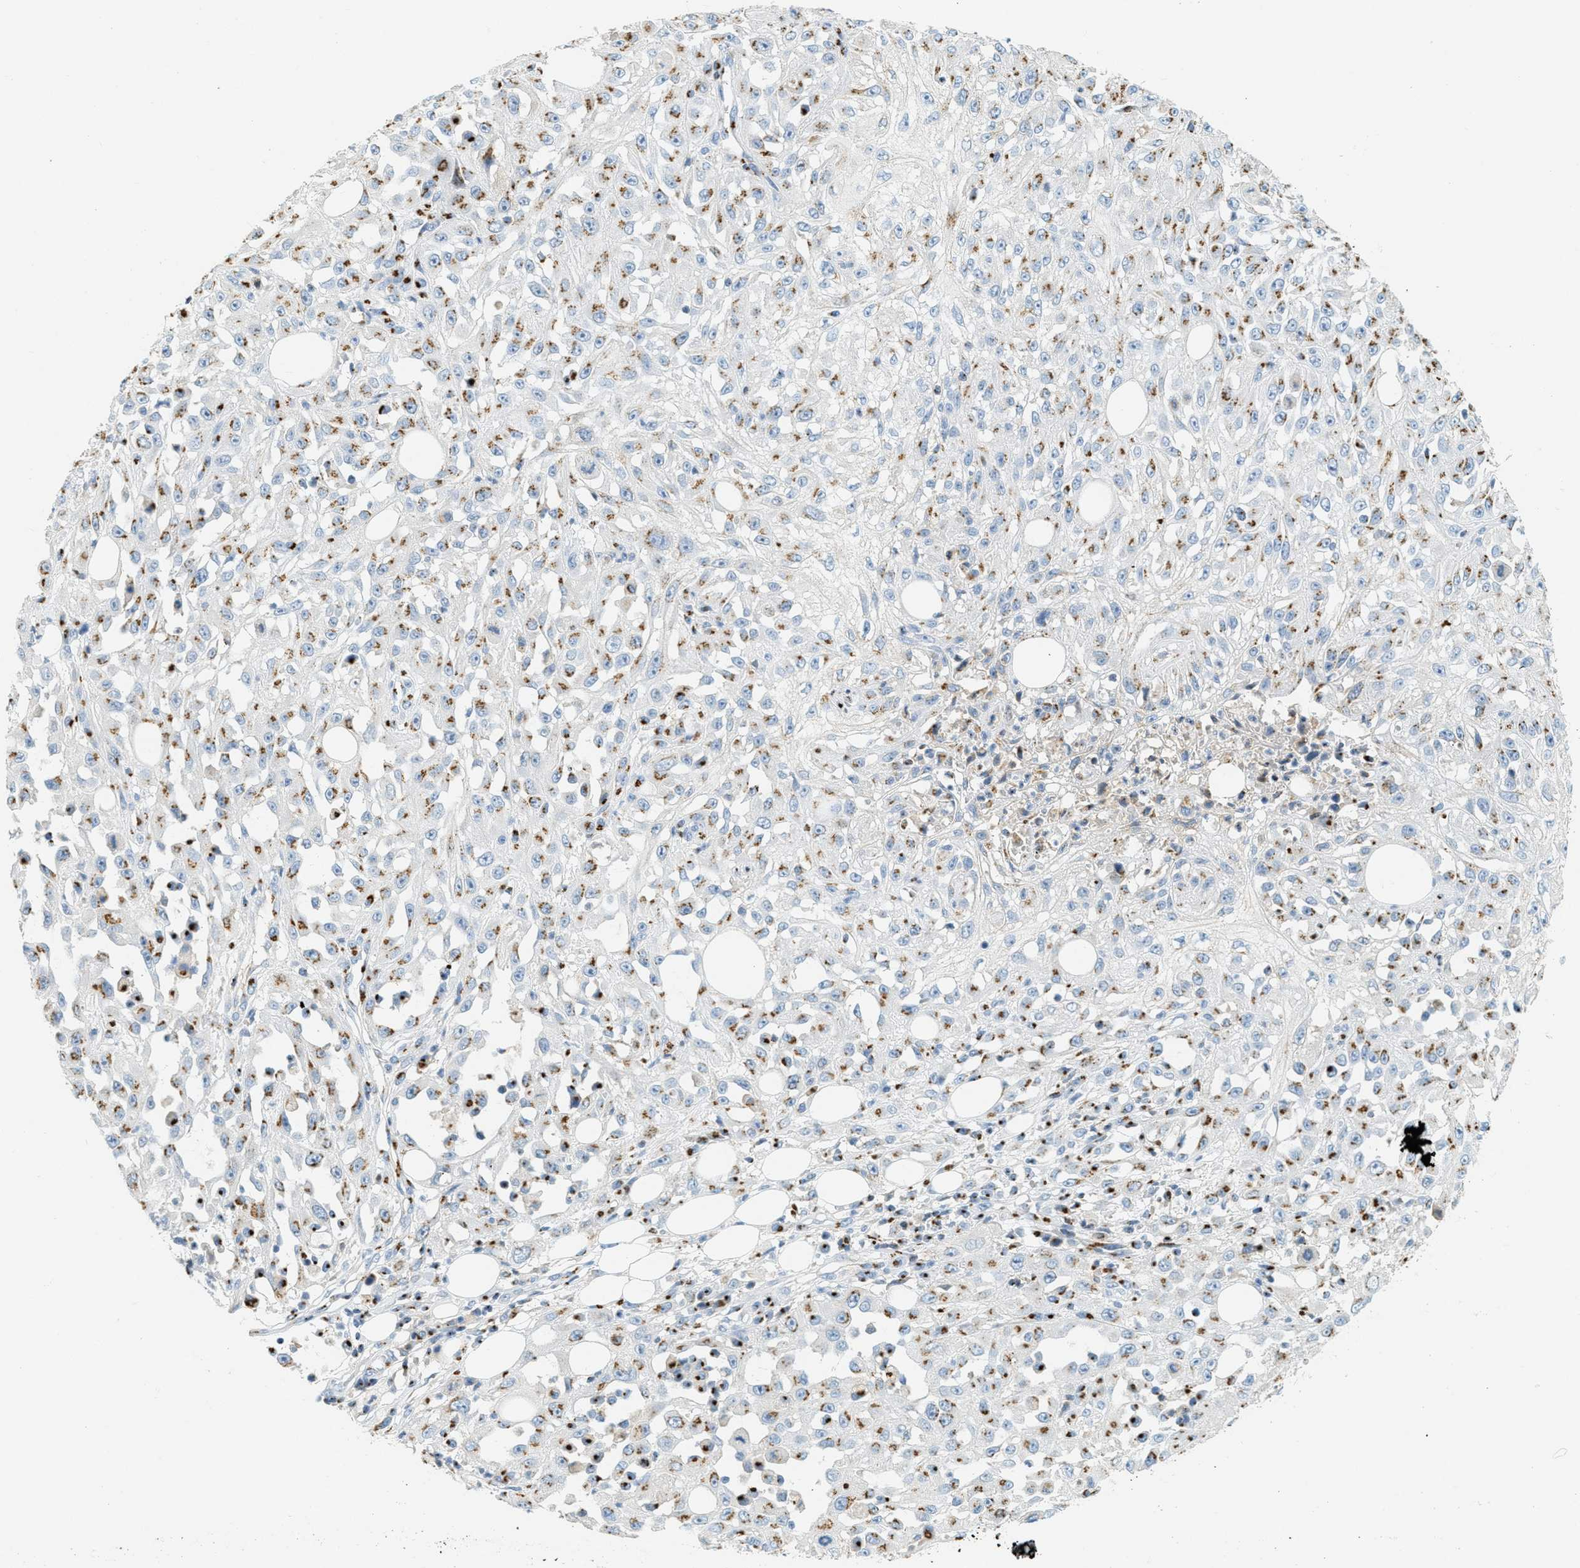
{"staining": {"intensity": "moderate", "quantity": ">75%", "location": "cytoplasmic/membranous"}, "tissue": "skin cancer", "cell_type": "Tumor cells", "image_type": "cancer", "snomed": [{"axis": "morphology", "description": "Squamous cell carcinoma, NOS"}, {"axis": "morphology", "description": "Squamous cell carcinoma, metastatic, NOS"}, {"axis": "topography", "description": "Skin"}, {"axis": "topography", "description": "Lymph node"}], "caption": "Moderate cytoplasmic/membranous expression for a protein is appreciated in about >75% of tumor cells of skin squamous cell carcinoma using immunohistochemistry.", "gene": "ENTPD4", "patient": {"sex": "male", "age": 75}}